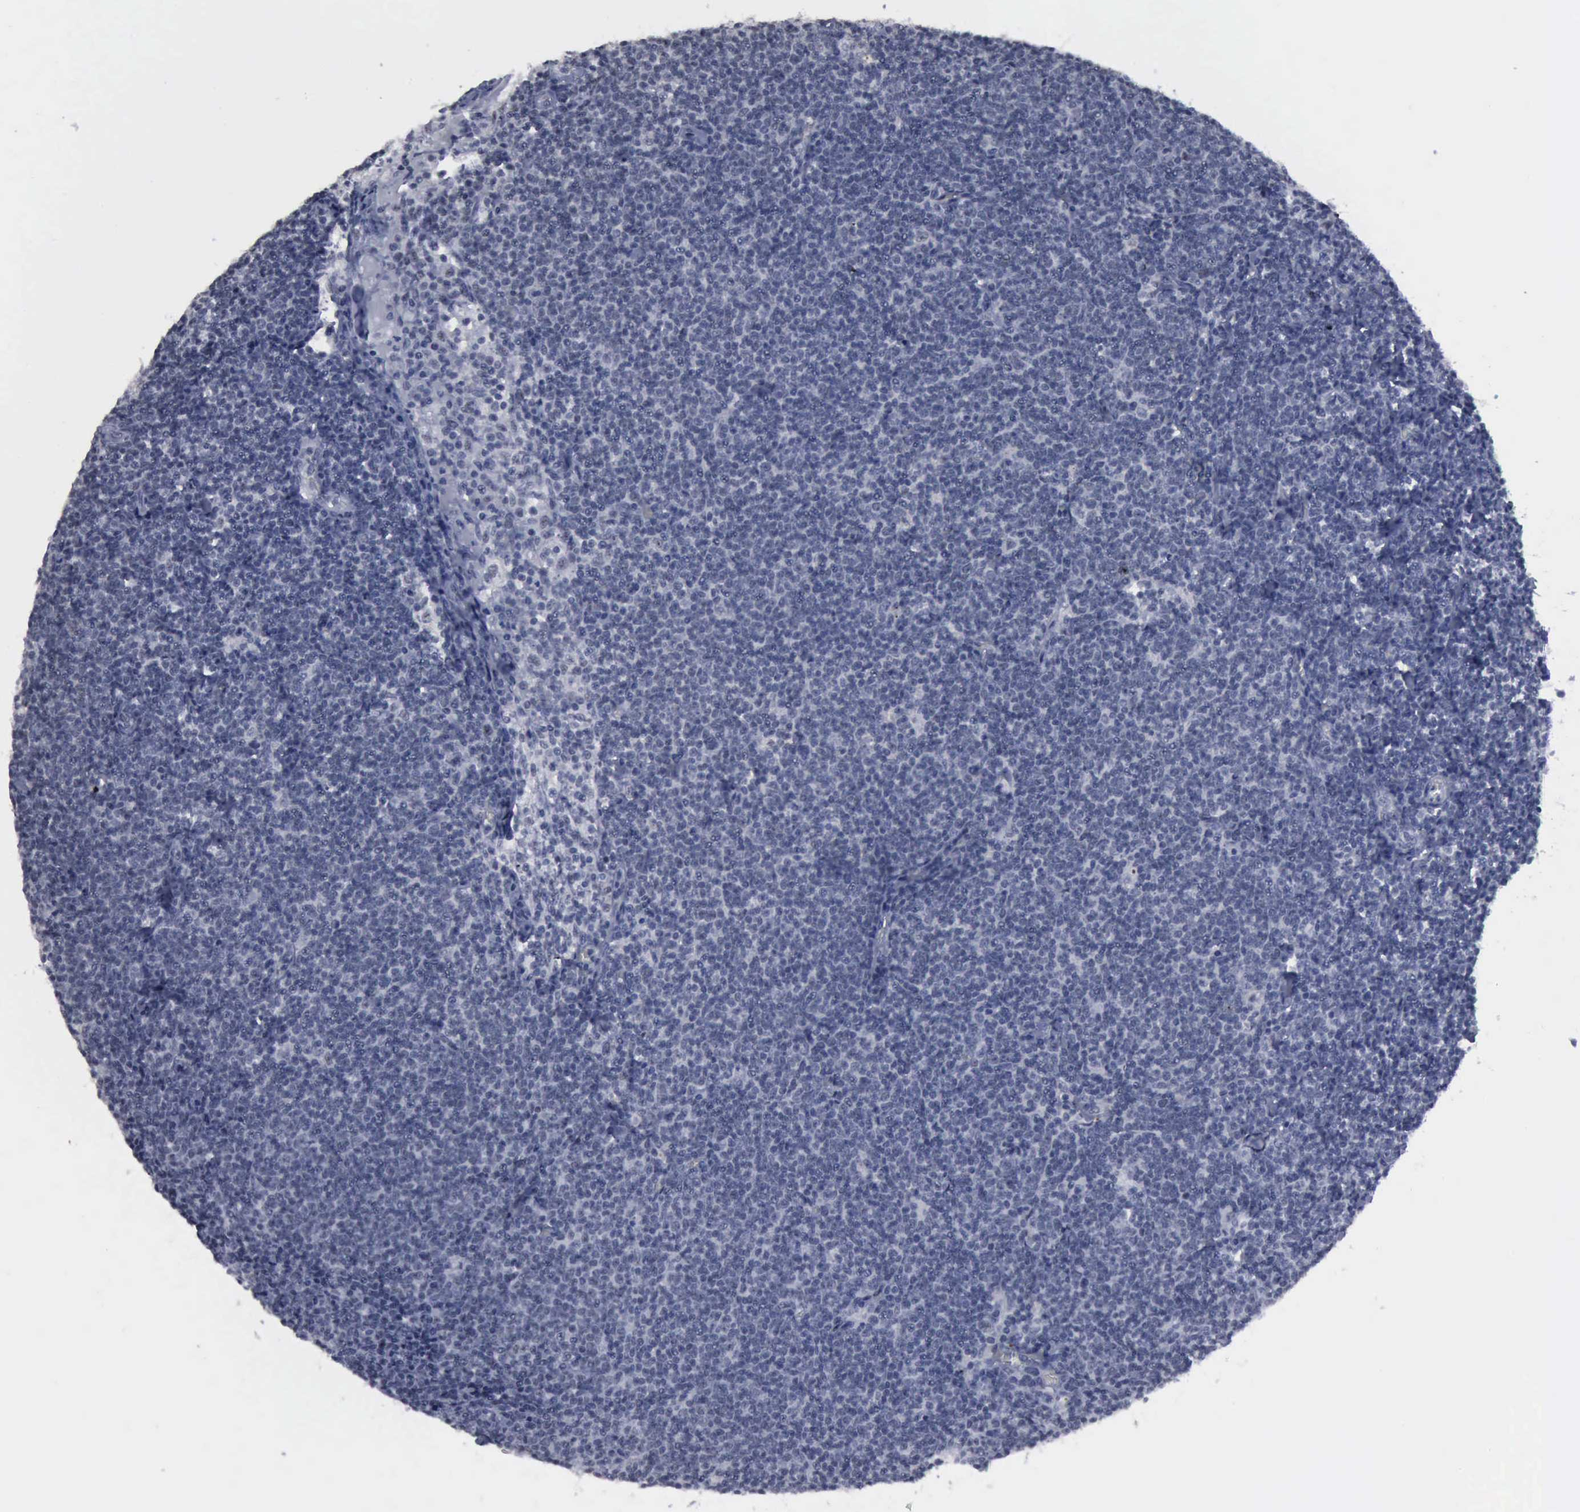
{"staining": {"intensity": "negative", "quantity": "none", "location": "none"}, "tissue": "lymphoma", "cell_type": "Tumor cells", "image_type": "cancer", "snomed": [{"axis": "morphology", "description": "Malignant lymphoma, non-Hodgkin's type, Low grade"}, {"axis": "topography", "description": "Lymph node"}], "caption": "This is an immunohistochemistry histopathology image of malignant lymphoma, non-Hodgkin's type (low-grade). There is no expression in tumor cells.", "gene": "BRD1", "patient": {"sex": "male", "age": 65}}